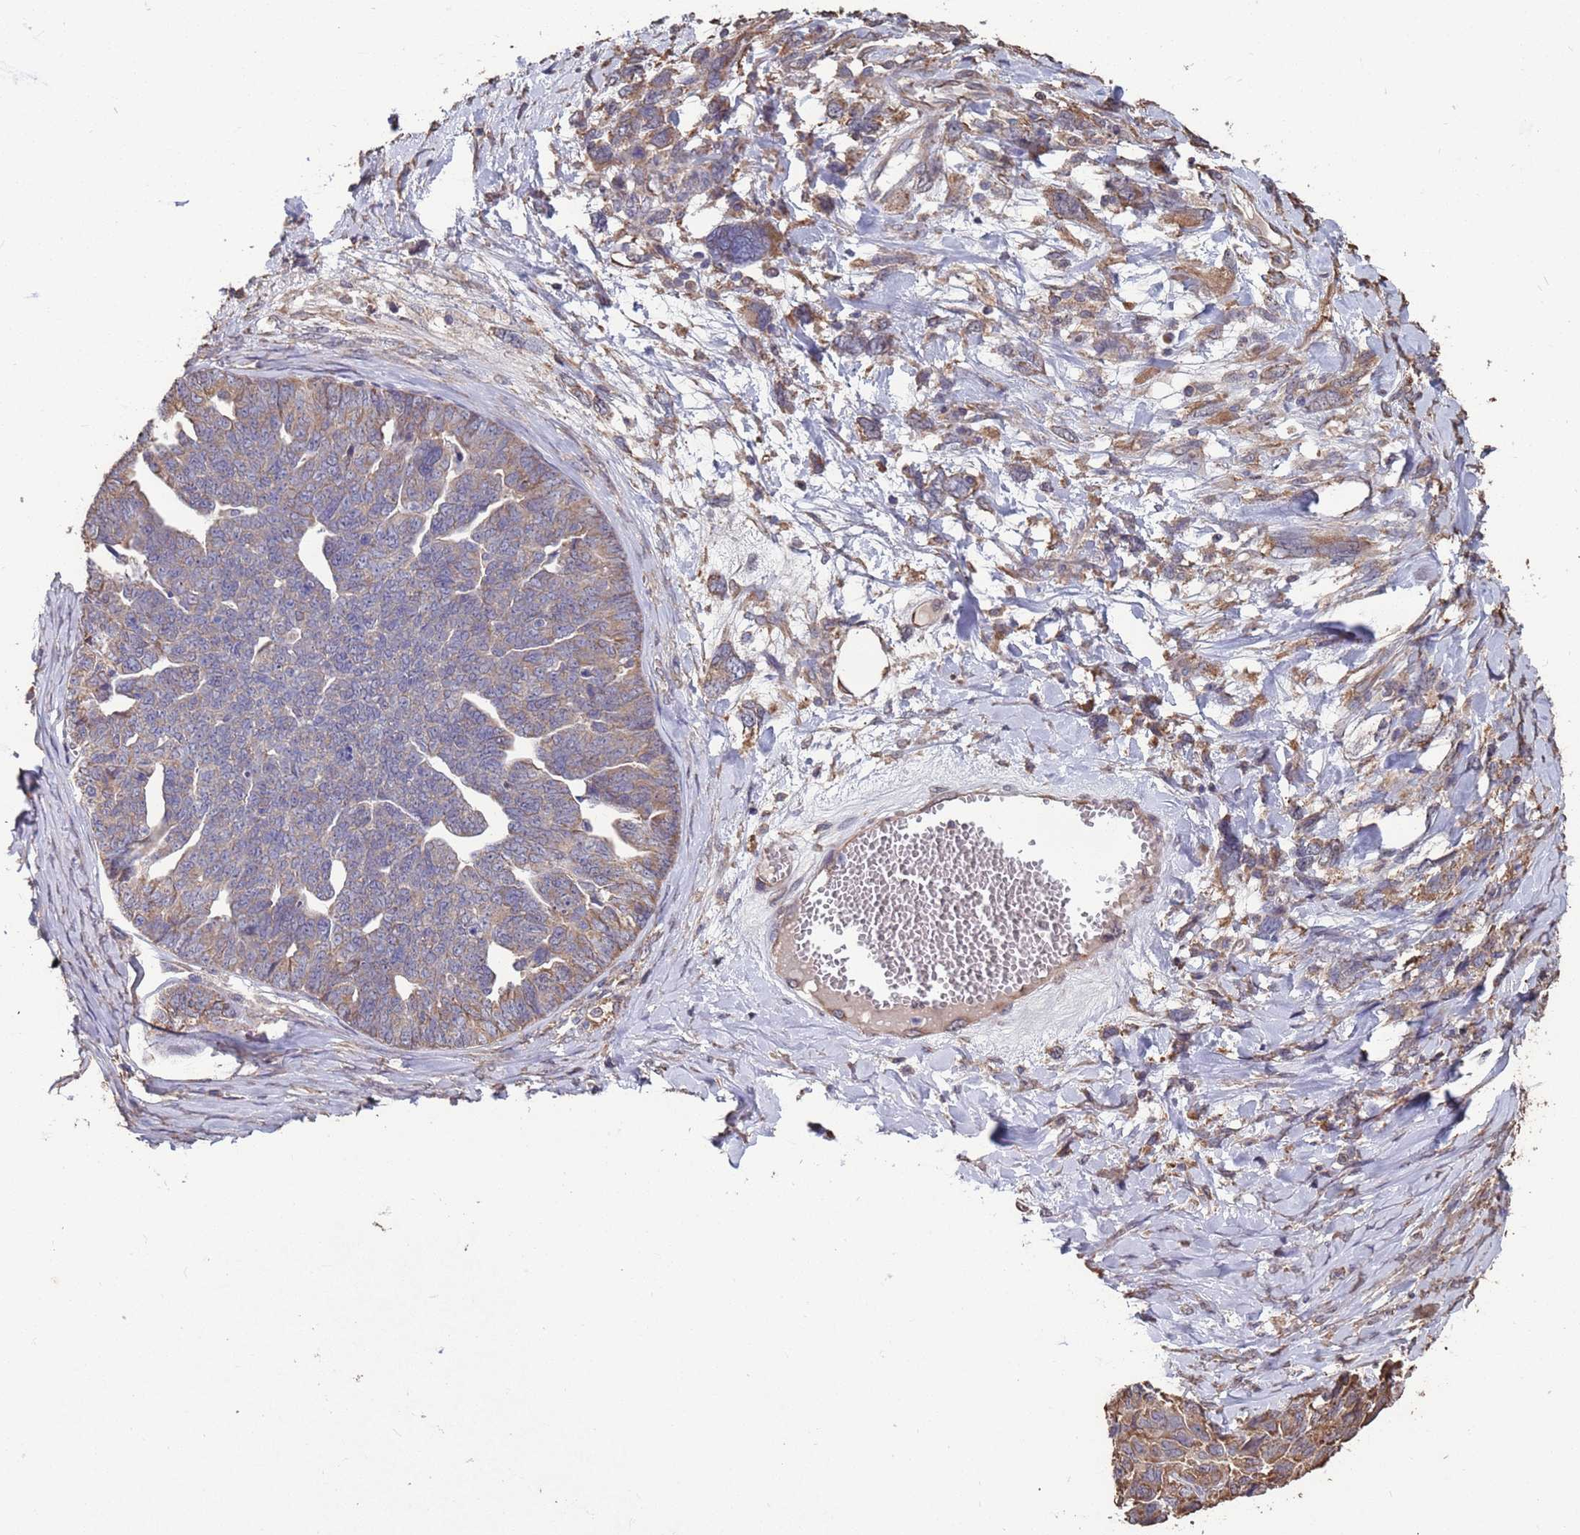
{"staining": {"intensity": "moderate", "quantity": "25%-75%", "location": "cytoplasmic/membranous"}, "tissue": "ovarian cancer", "cell_type": "Tumor cells", "image_type": "cancer", "snomed": [{"axis": "morphology", "description": "Cystadenocarcinoma, serous, NOS"}, {"axis": "topography", "description": "Ovary"}], "caption": "A photomicrograph showing moderate cytoplasmic/membranous positivity in about 25%-75% of tumor cells in ovarian cancer, as visualized by brown immunohistochemical staining.", "gene": "CFAP119", "patient": {"sex": "female", "age": 79}}